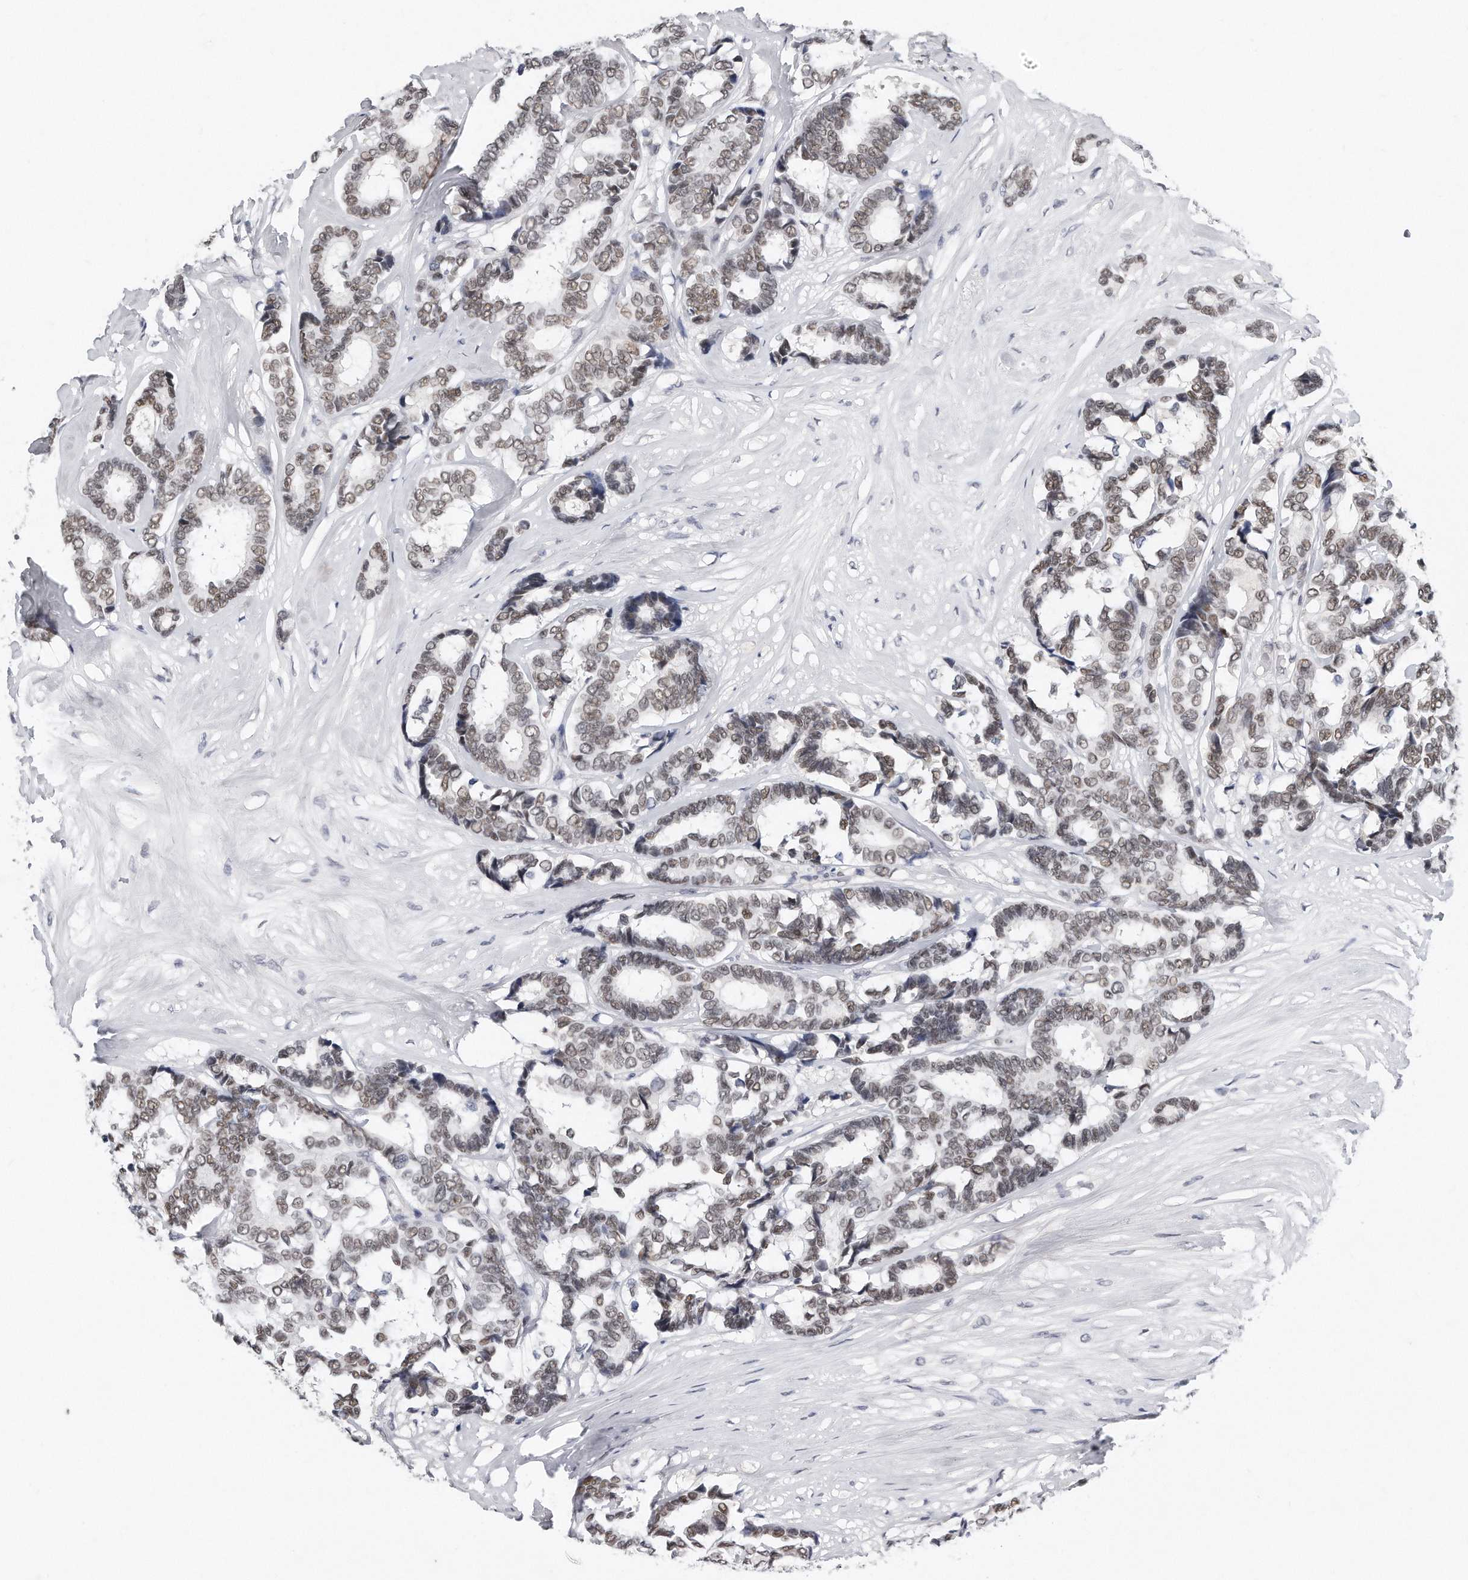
{"staining": {"intensity": "moderate", "quantity": ">75%", "location": "nuclear"}, "tissue": "breast cancer", "cell_type": "Tumor cells", "image_type": "cancer", "snomed": [{"axis": "morphology", "description": "Duct carcinoma"}, {"axis": "topography", "description": "Breast"}], "caption": "A histopathology image of breast cancer (intraductal carcinoma) stained for a protein exhibits moderate nuclear brown staining in tumor cells.", "gene": "CTBP2", "patient": {"sex": "female", "age": 87}}